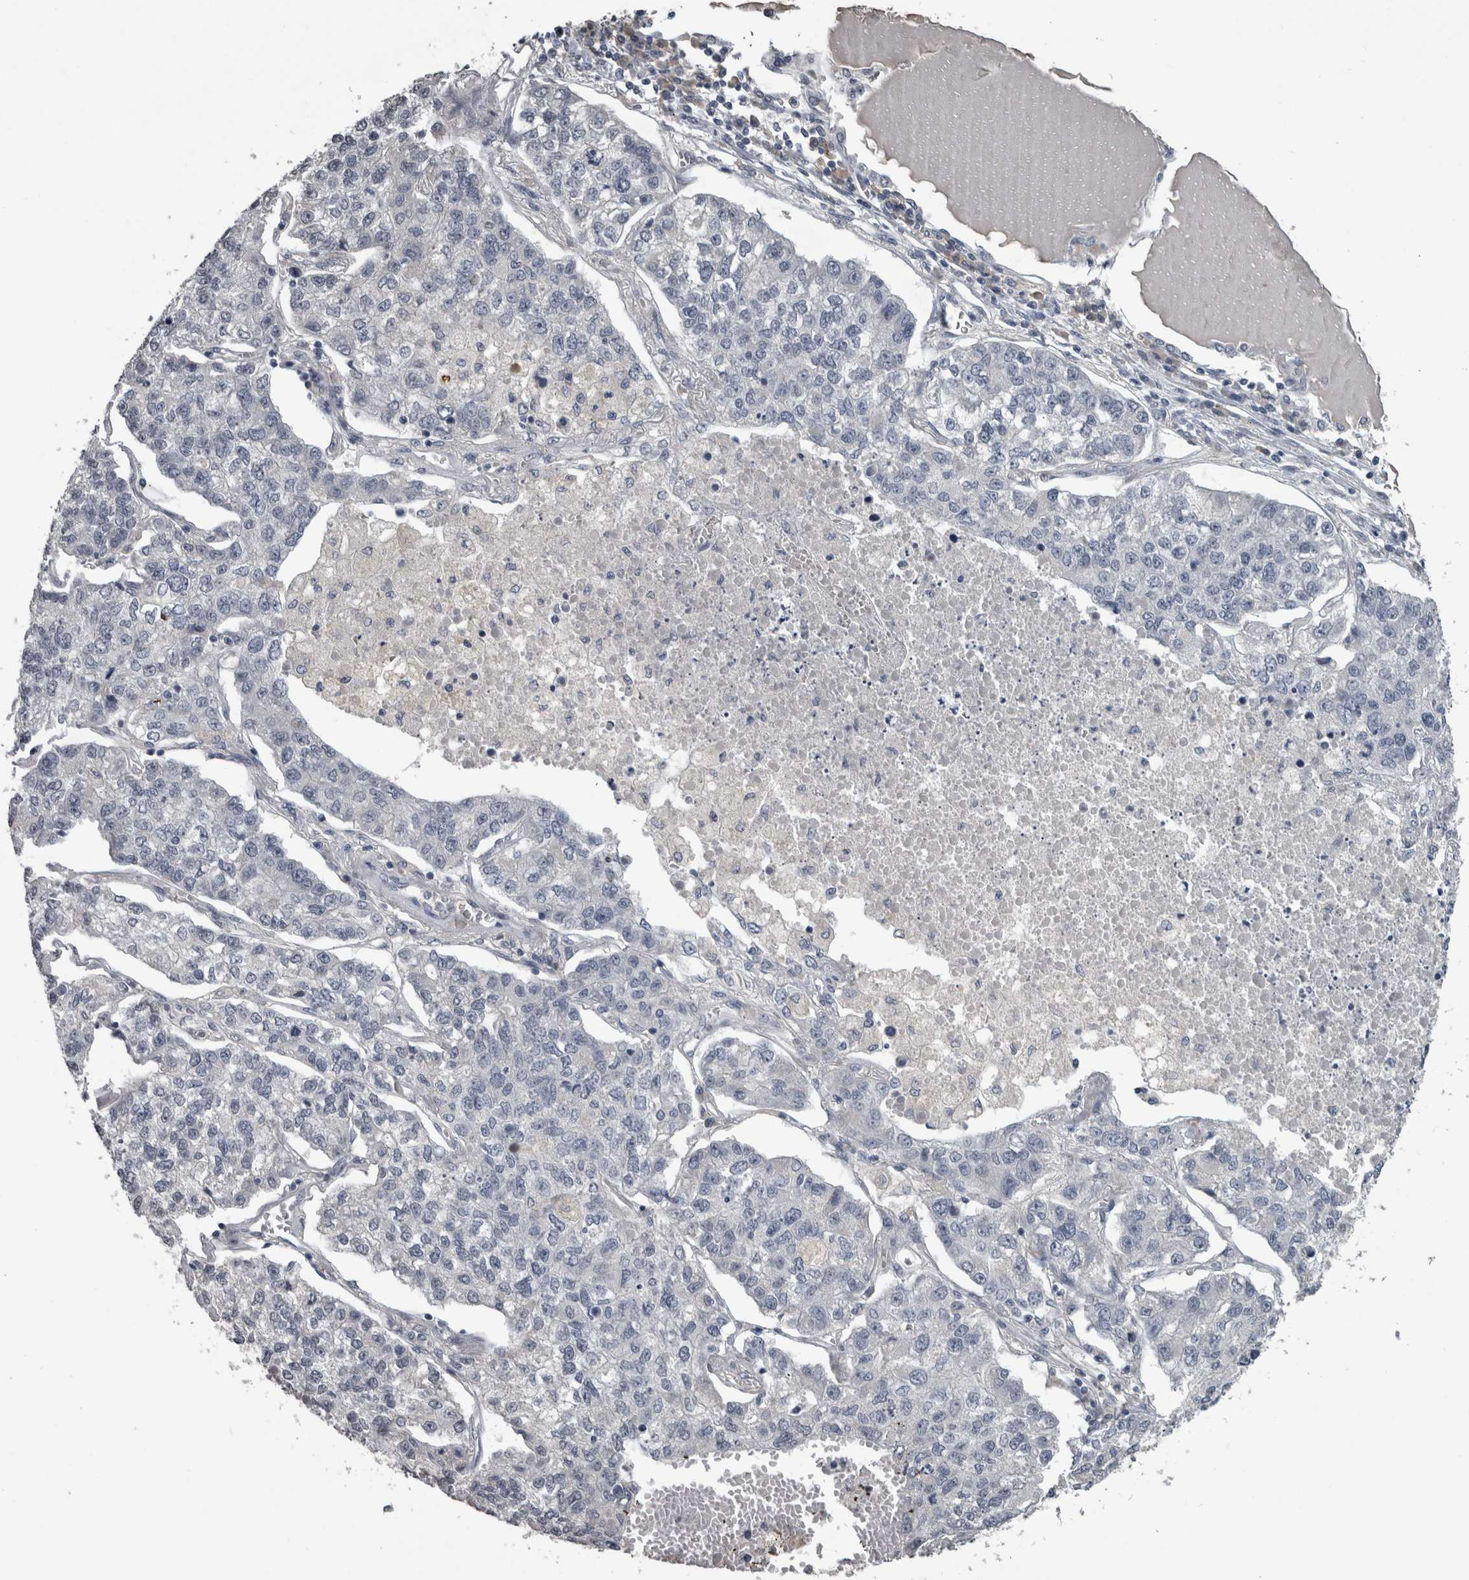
{"staining": {"intensity": "negative", "quantity": "none", "location": "none"}, "tissue": "lung cancer", "cell_type": "Tumor cells", "image_type": "cancer", "snomed": [{"axis": "morphology", "description": "Adenocarcinoma, NOS"}, {"axis": "topography", "description": "Lung"}], "caption": "Tumor cells are negative for brown protein staining in lung adenocarcinoma. The staining was performed using DAB (3,3'-diaminobenzidine) to visualize the protein expression in brown, while the nuclei were stained in blue with hematoxylin (Magnification: 20x).", "gene": "PIK3AP1", "patient": {"sex": "male", "age": 49}}